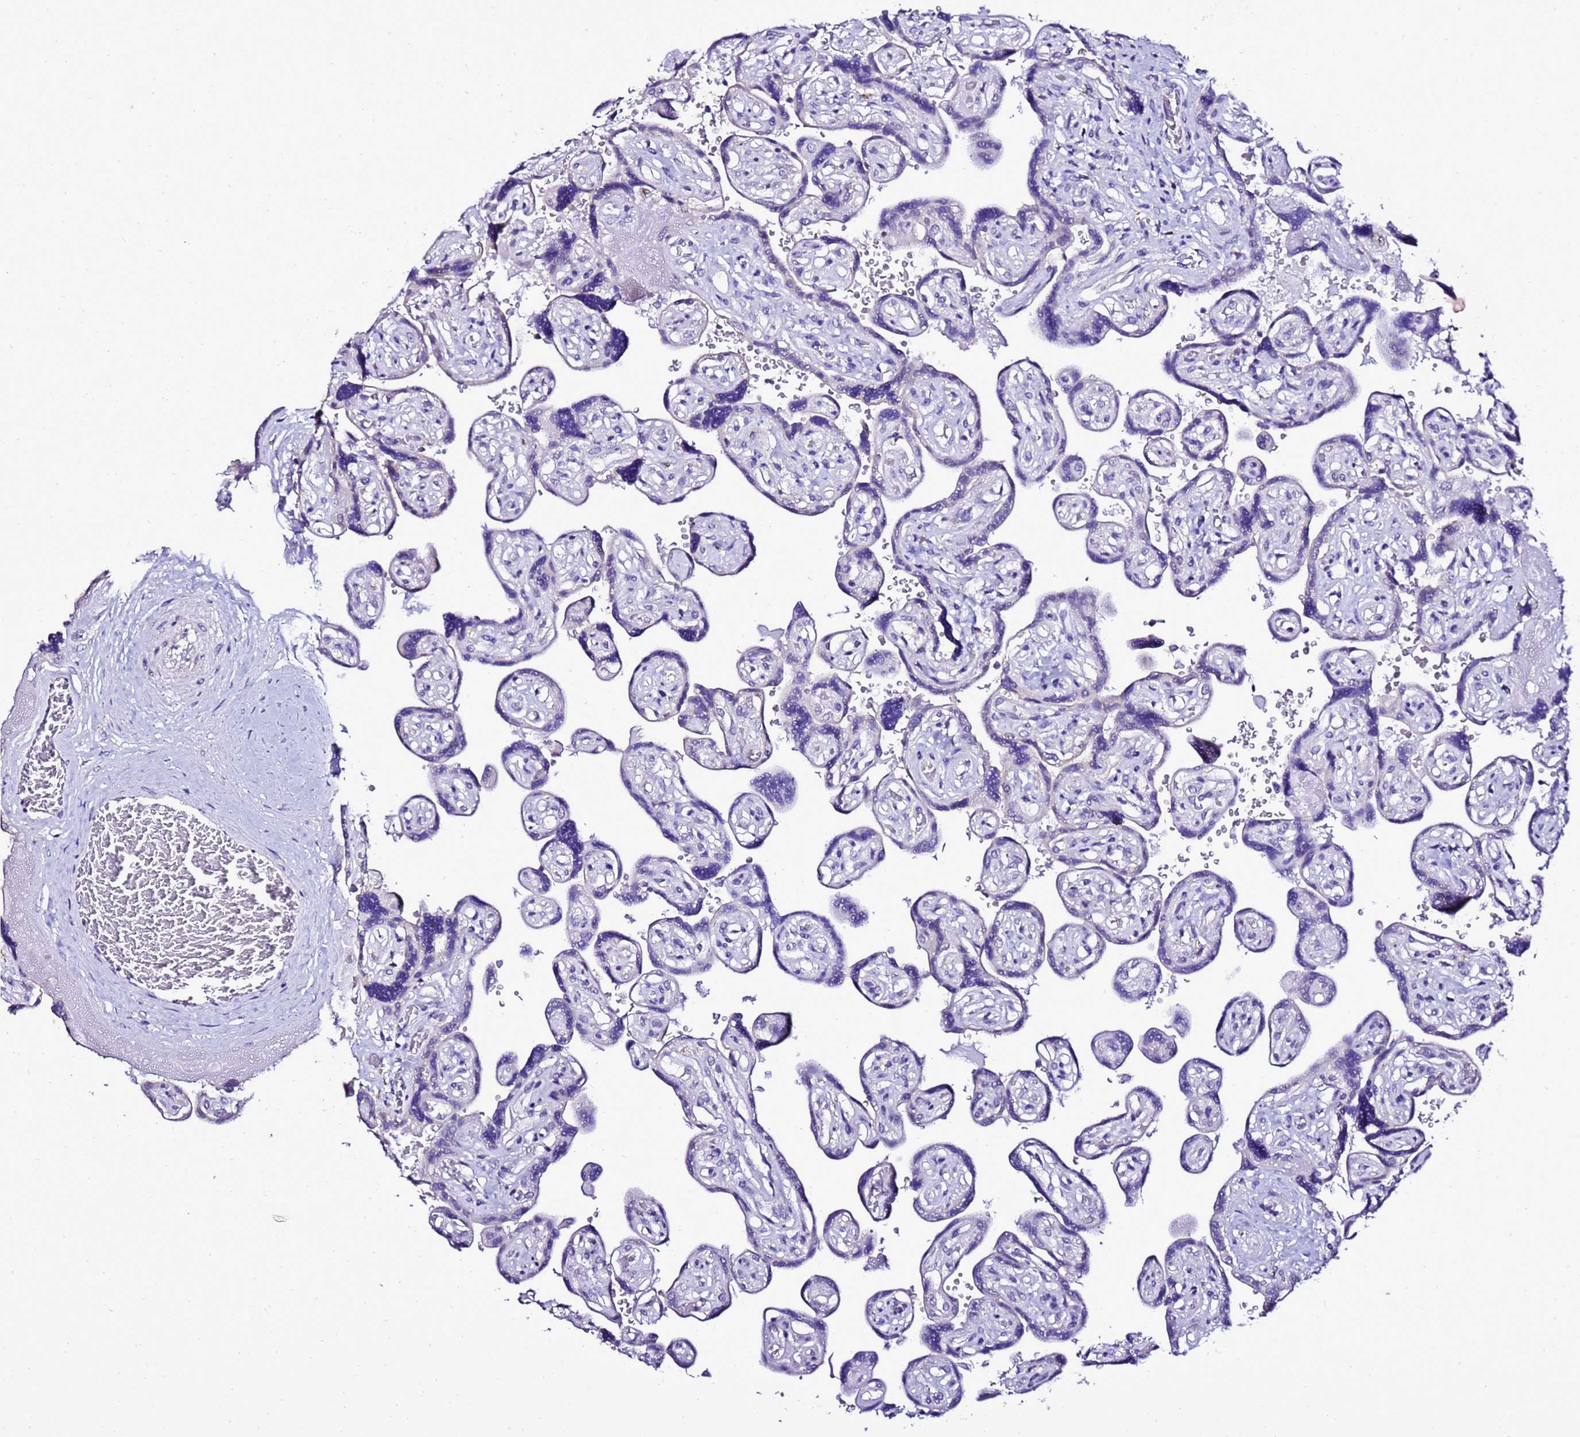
{"staining": {"intensity": "strong", "quantity": "<25%", "location": "nuclear"}, "tissue": "placenta", "cell_type": "Decidual cells", "image_type": "normal", "snomed": [{"axis": "morphology", "description": "Normal tissue, NOS"}, {"axis": "topography", "description": "Placenta"}], "caption": "DAB (3,3'-diaminobenzidine) immunohistochemical staining of unremarkable human placenta demonstrates strong nuclear protein staining in about <25% of decidual cells.", "gene": "DPH6", "patient": {"sex": "female", "age": 32}}